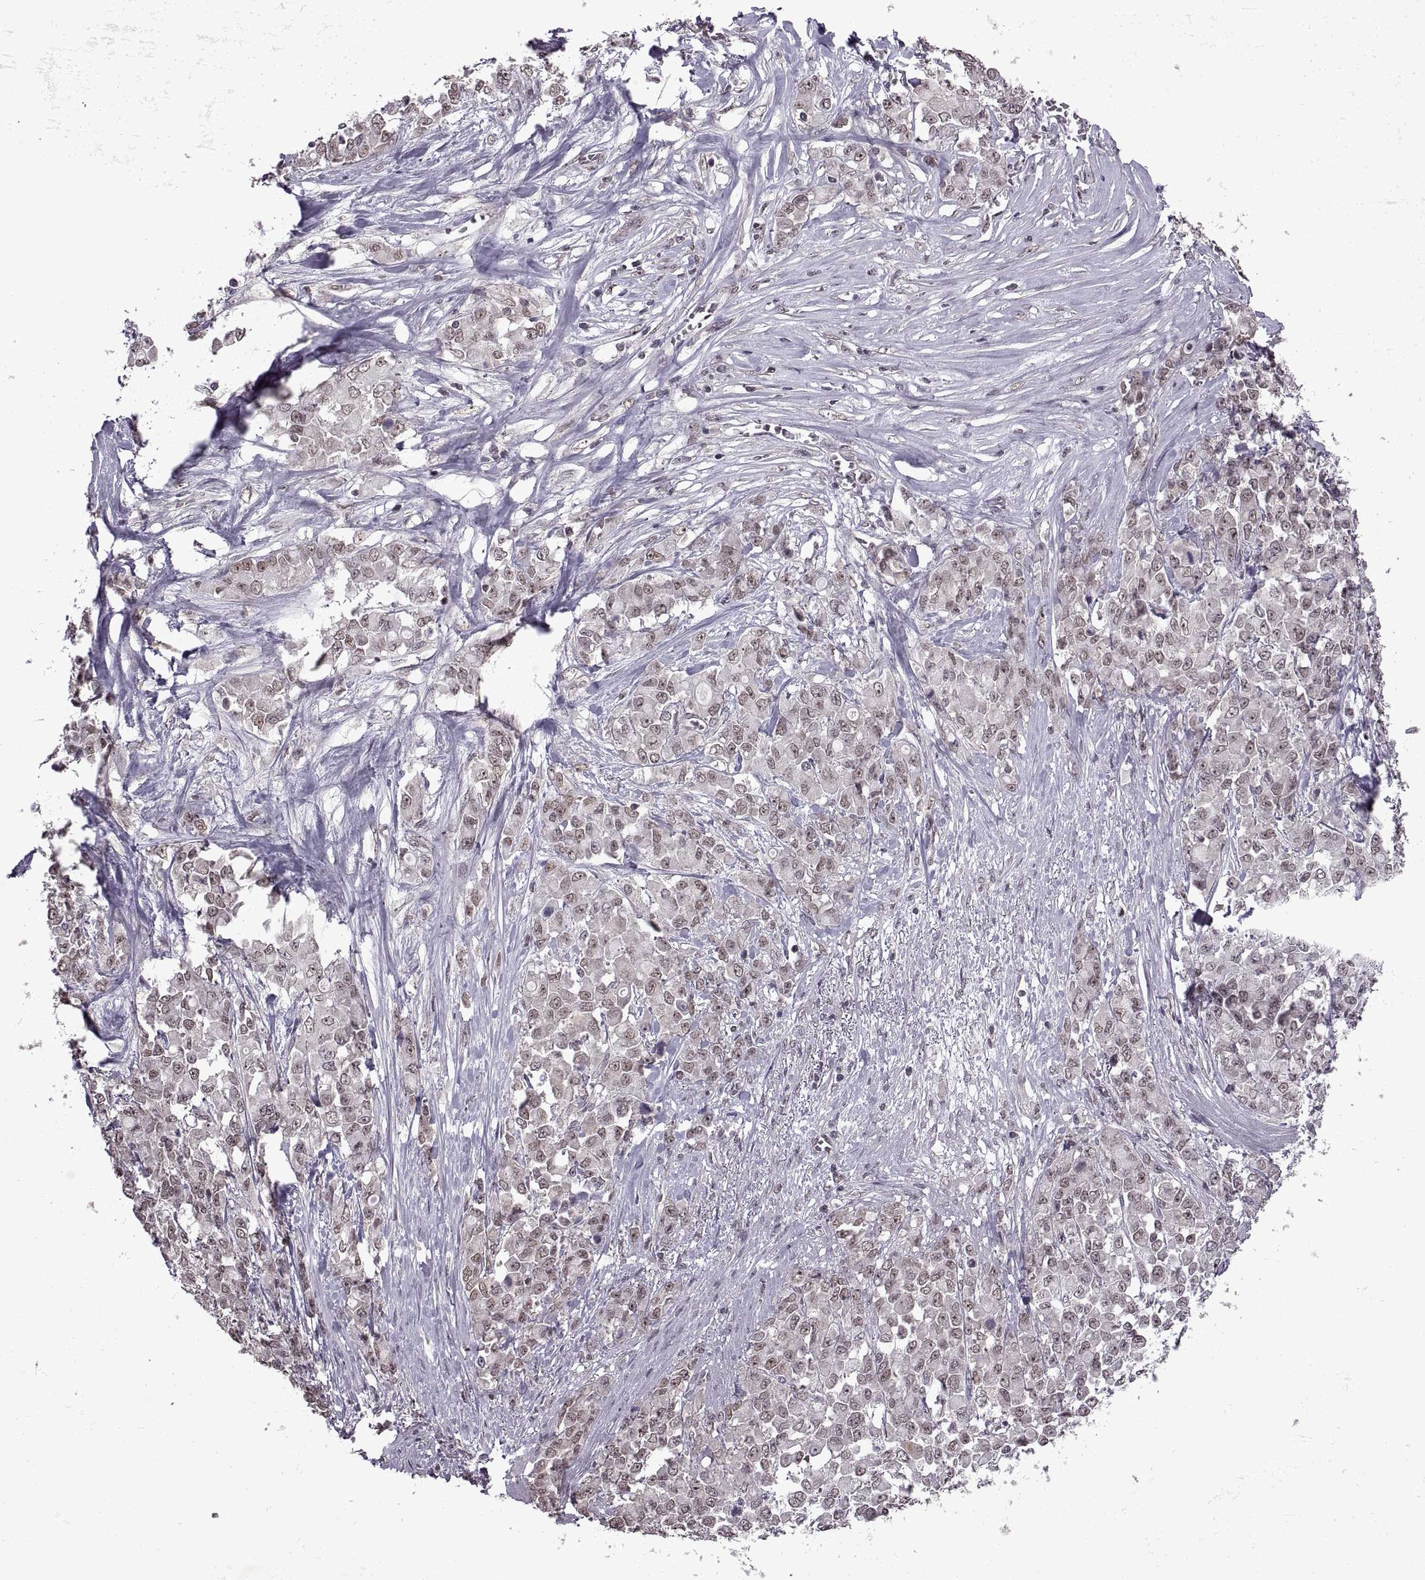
{"staining": {"intensity": "weak", "quantity": ">75%", "location": "nuclear"}, "tissue": "stomach cancer", "cell_type": "Tumor cells", "image_type": "cancer", "snomed": [{"axis": "morphology", "description": "Adenocarcinoma, NOS"}, {"axis": "topography", "description": "Stomach"}], "caption": "Protein positivity by IHC exhibits weak nuclear expression in approximately >75% of tumor cells in stomach adenocarcinoma. (brown staining indicates protein expression, while blue staining denotes nuclei).", "gene": "INTS3", "patient": {"sex": "female", "age": 76}}